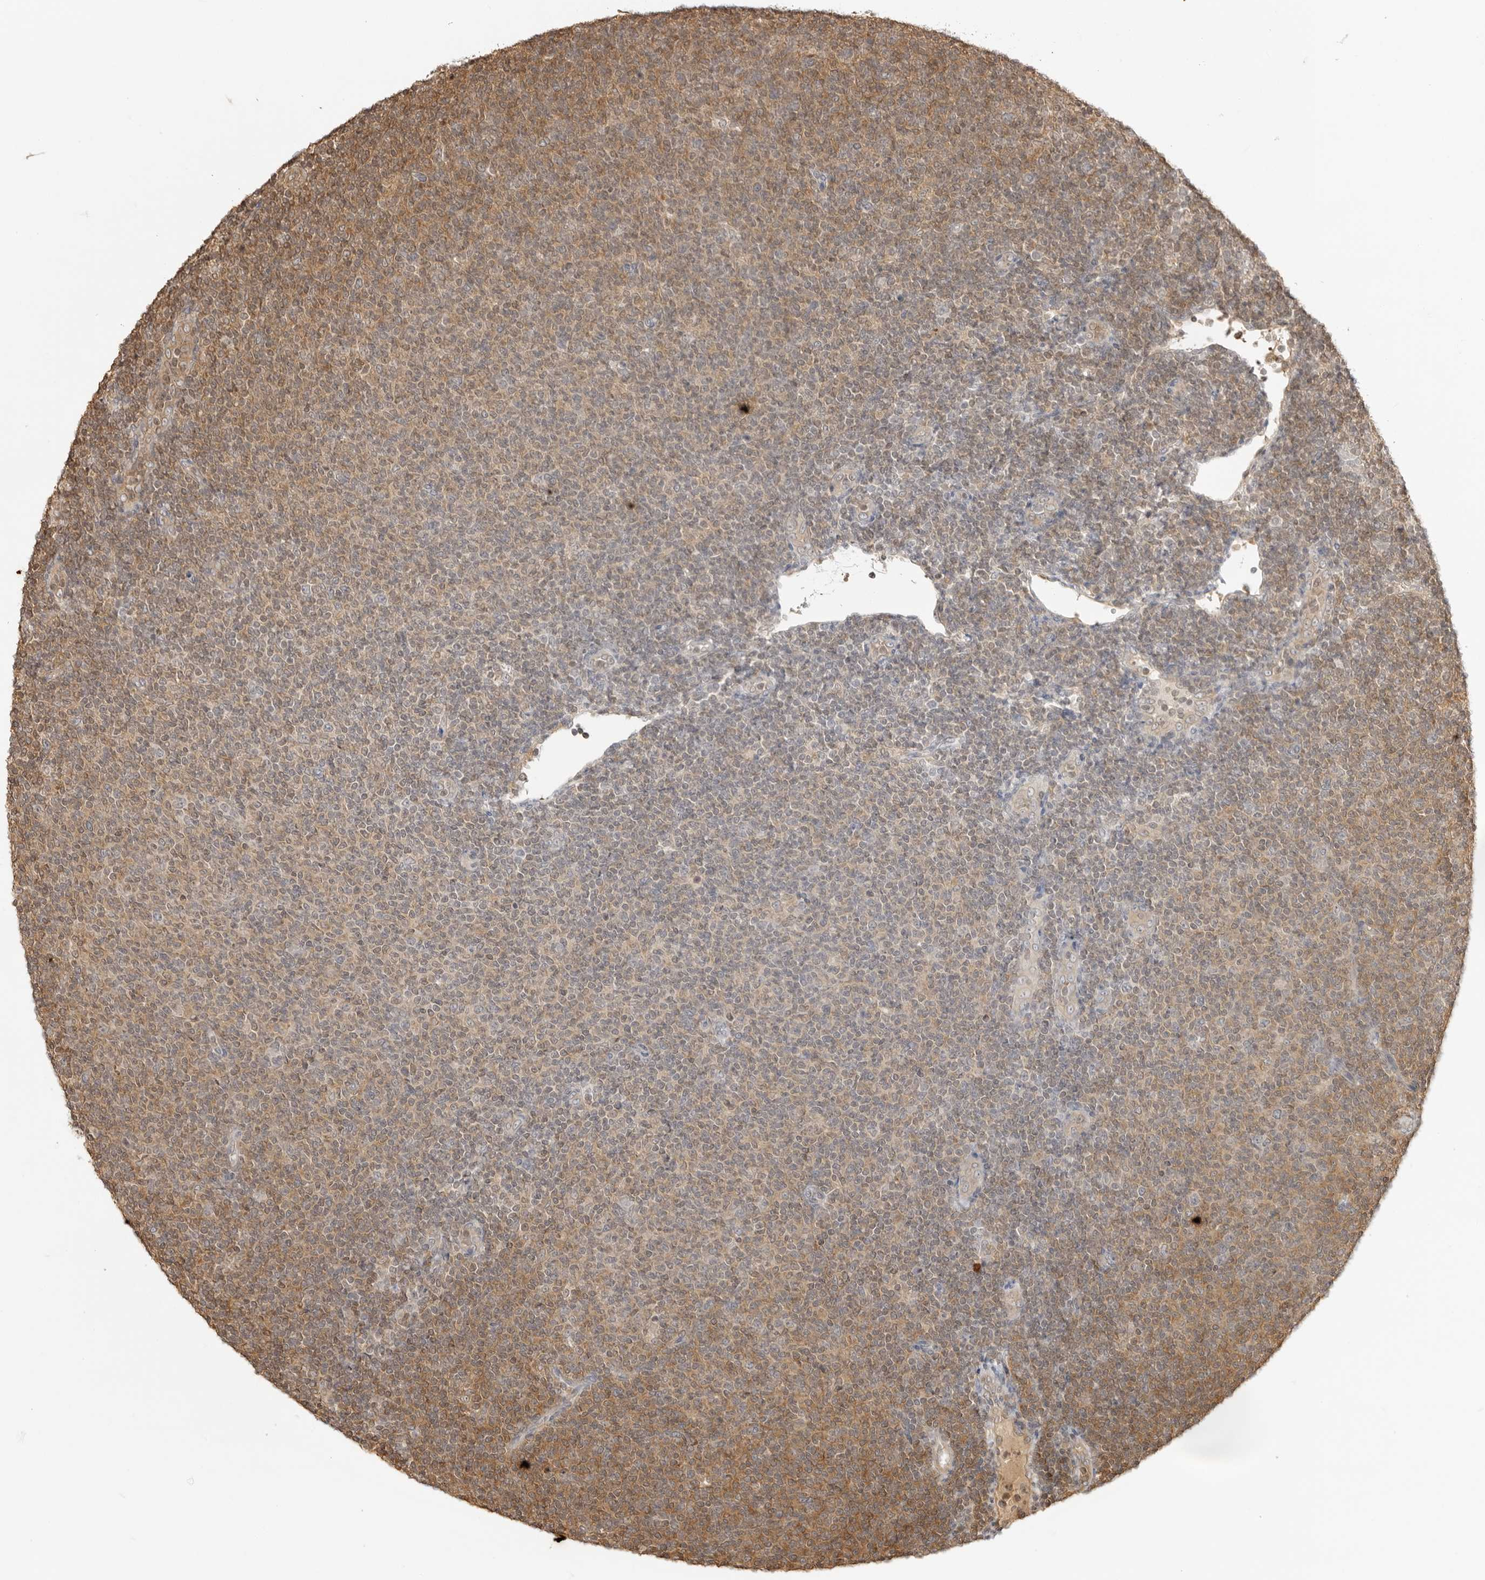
{"staining": {"intensity": "moderate", "quantity": "25%-75%", "location": "cytoplasmic/membranous"}, "tissue": "lymphoma", "cell_type": "Tumor cells", "image_type": "cancer", "snomed": [{"axis": "morphology", "description": "Malignant lymphoma, non-Hodgkin's type, Low grade"}, {"axis": "topography", "description": "Lymph node"}], "caption": "Moderate cytoplasmic/membranous positivity for a protein is present in about 25%-75% of tumor cells of low-grade malignant lymphoma, non-Hodgkin's type using immunohistochemistry (IHC).", "gene": "IKBKE", "patient": {"sex": "male", "age": 66}}